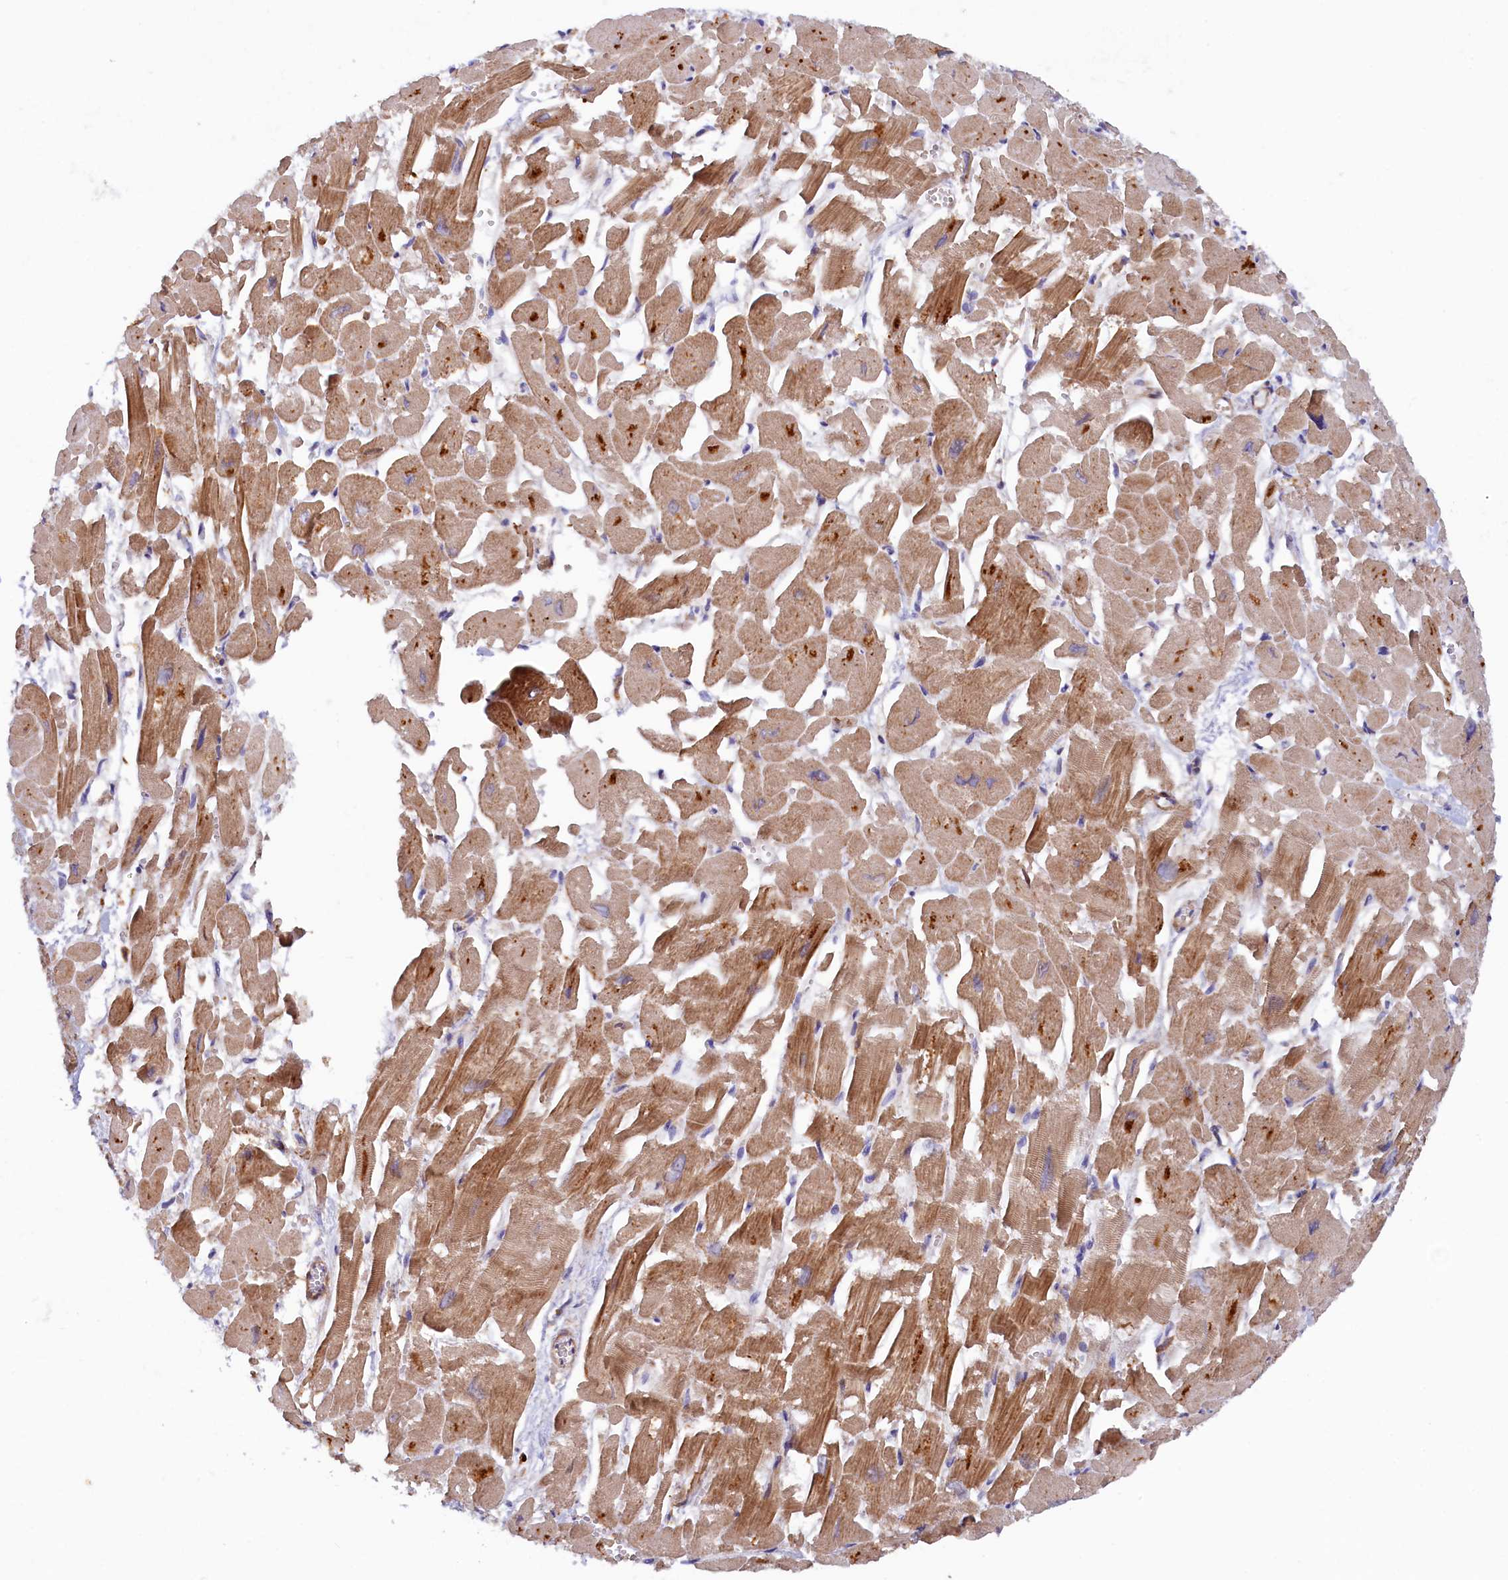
{"staining": {"intensity": "moderate", "quantity": ">75%", "location": "cytoplasmic/membranous"}, "tissue": "heart muscle", "cell_type": "Cardiomyocytes", "image_type": "normal", "snomed": [{"axis": "morphology", "description": "Normal tissue, NOS"}, {"axis": "topography", "description": "Heart"}], "caption": "Brown immunohistochemical staining in unremarkable heart muscle demonstrates moderate cytoplasmic/membranous staining in approximately >75% of cardiomyocytes.", "gene": "FERMT1", "patient": {"sex": "male", "age": 54}}